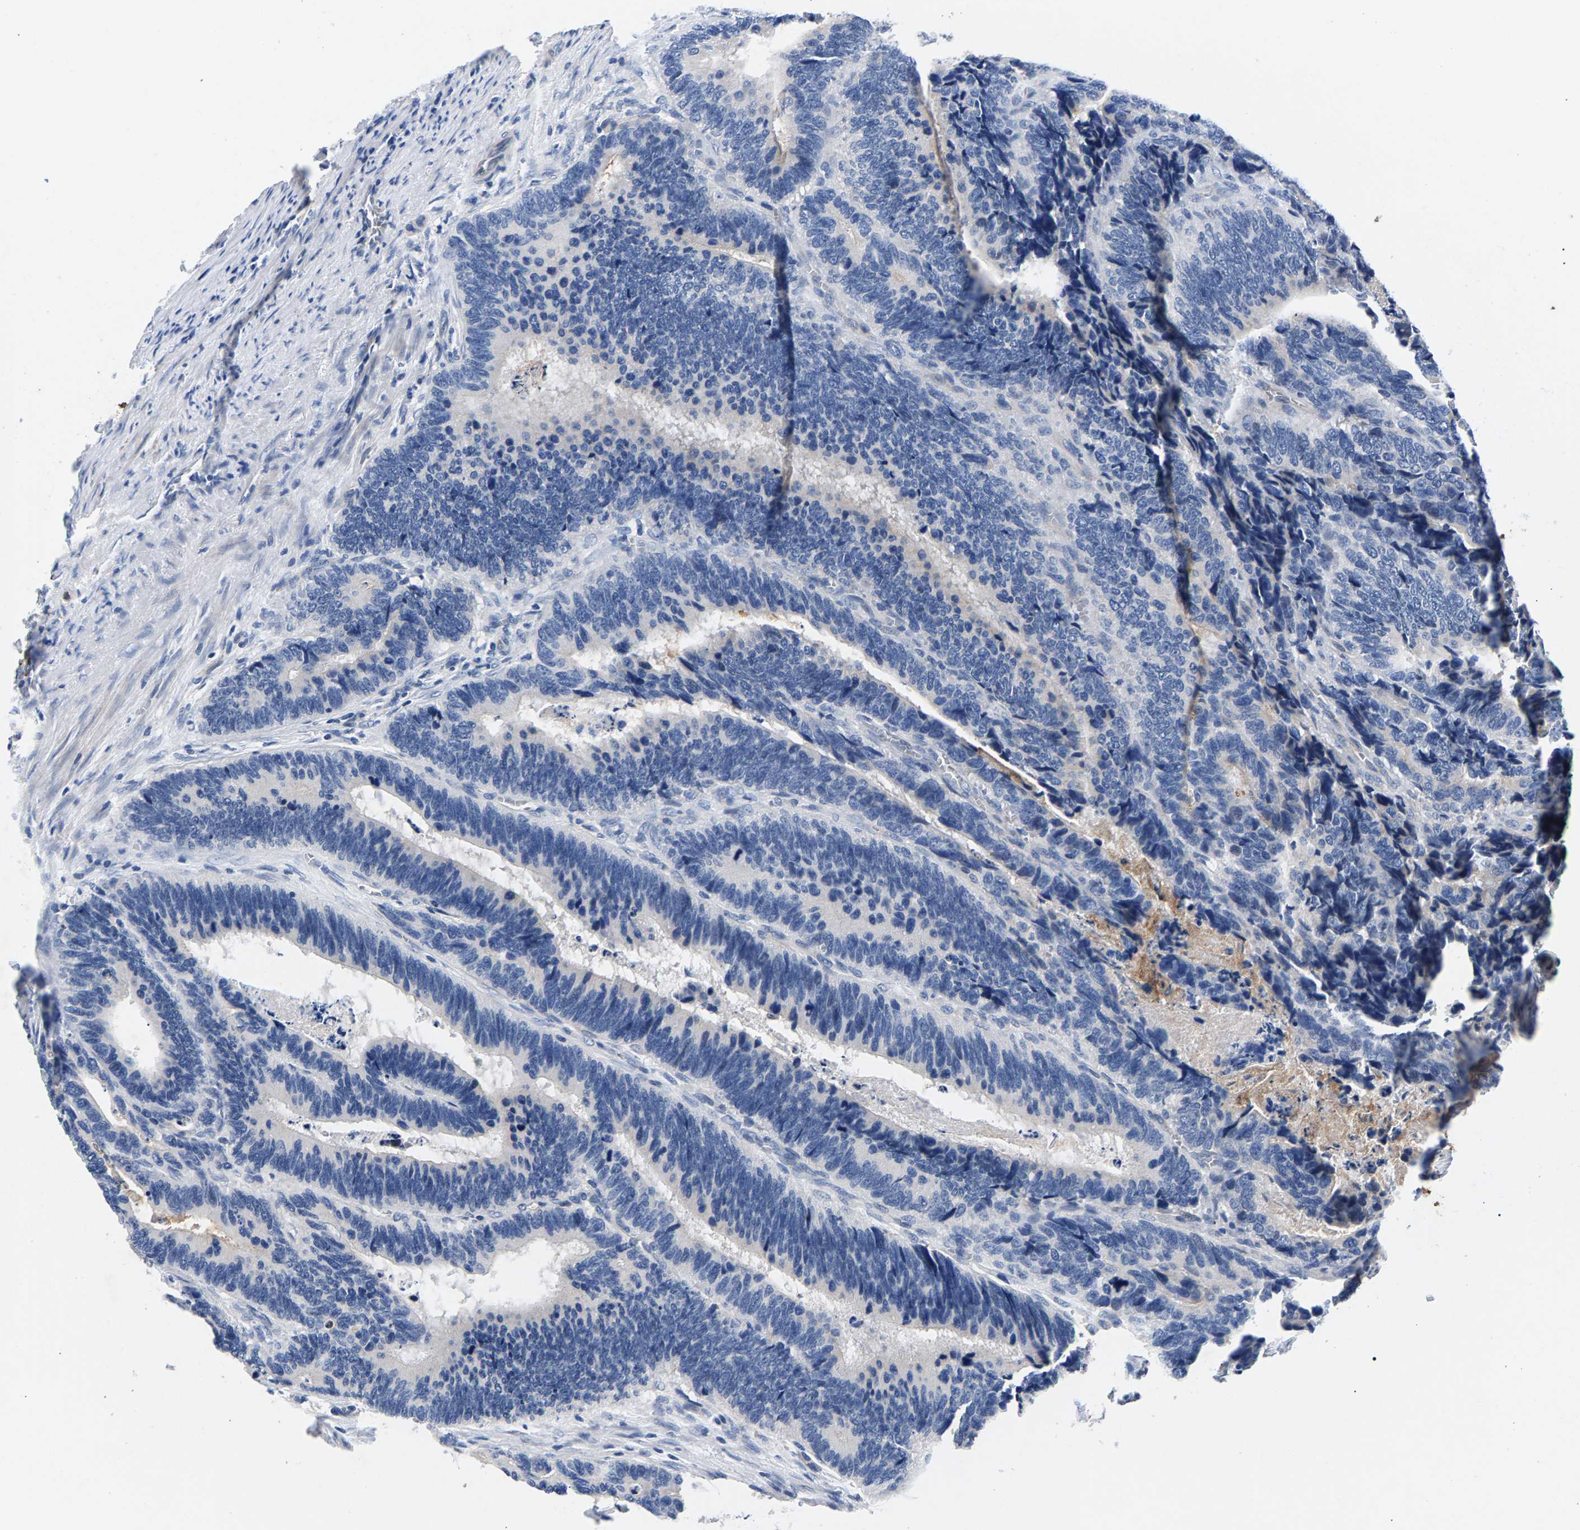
{"staining": {"intensity": "negative", "quantity": "none", "location": "none"}, "tissue": "colorectal cancer", "cell_type": "Tumor cells", "image_type": "cancer", "snomed": [{"axis": "morphology", "description": "Adenocarcinoma, NOS"}, {"axis": "topography", "description": "Colon"}], "caption": "Immunohistochemistry micrograph of neoplastic tissue: human colorectal adenocarcinoma stained with DAB (3,3'-diaminobenzidine) shows no significant protein positivity in tumor cells.", "gene": "P2RY4", "patient": {"sex": "male", "age": 72}}